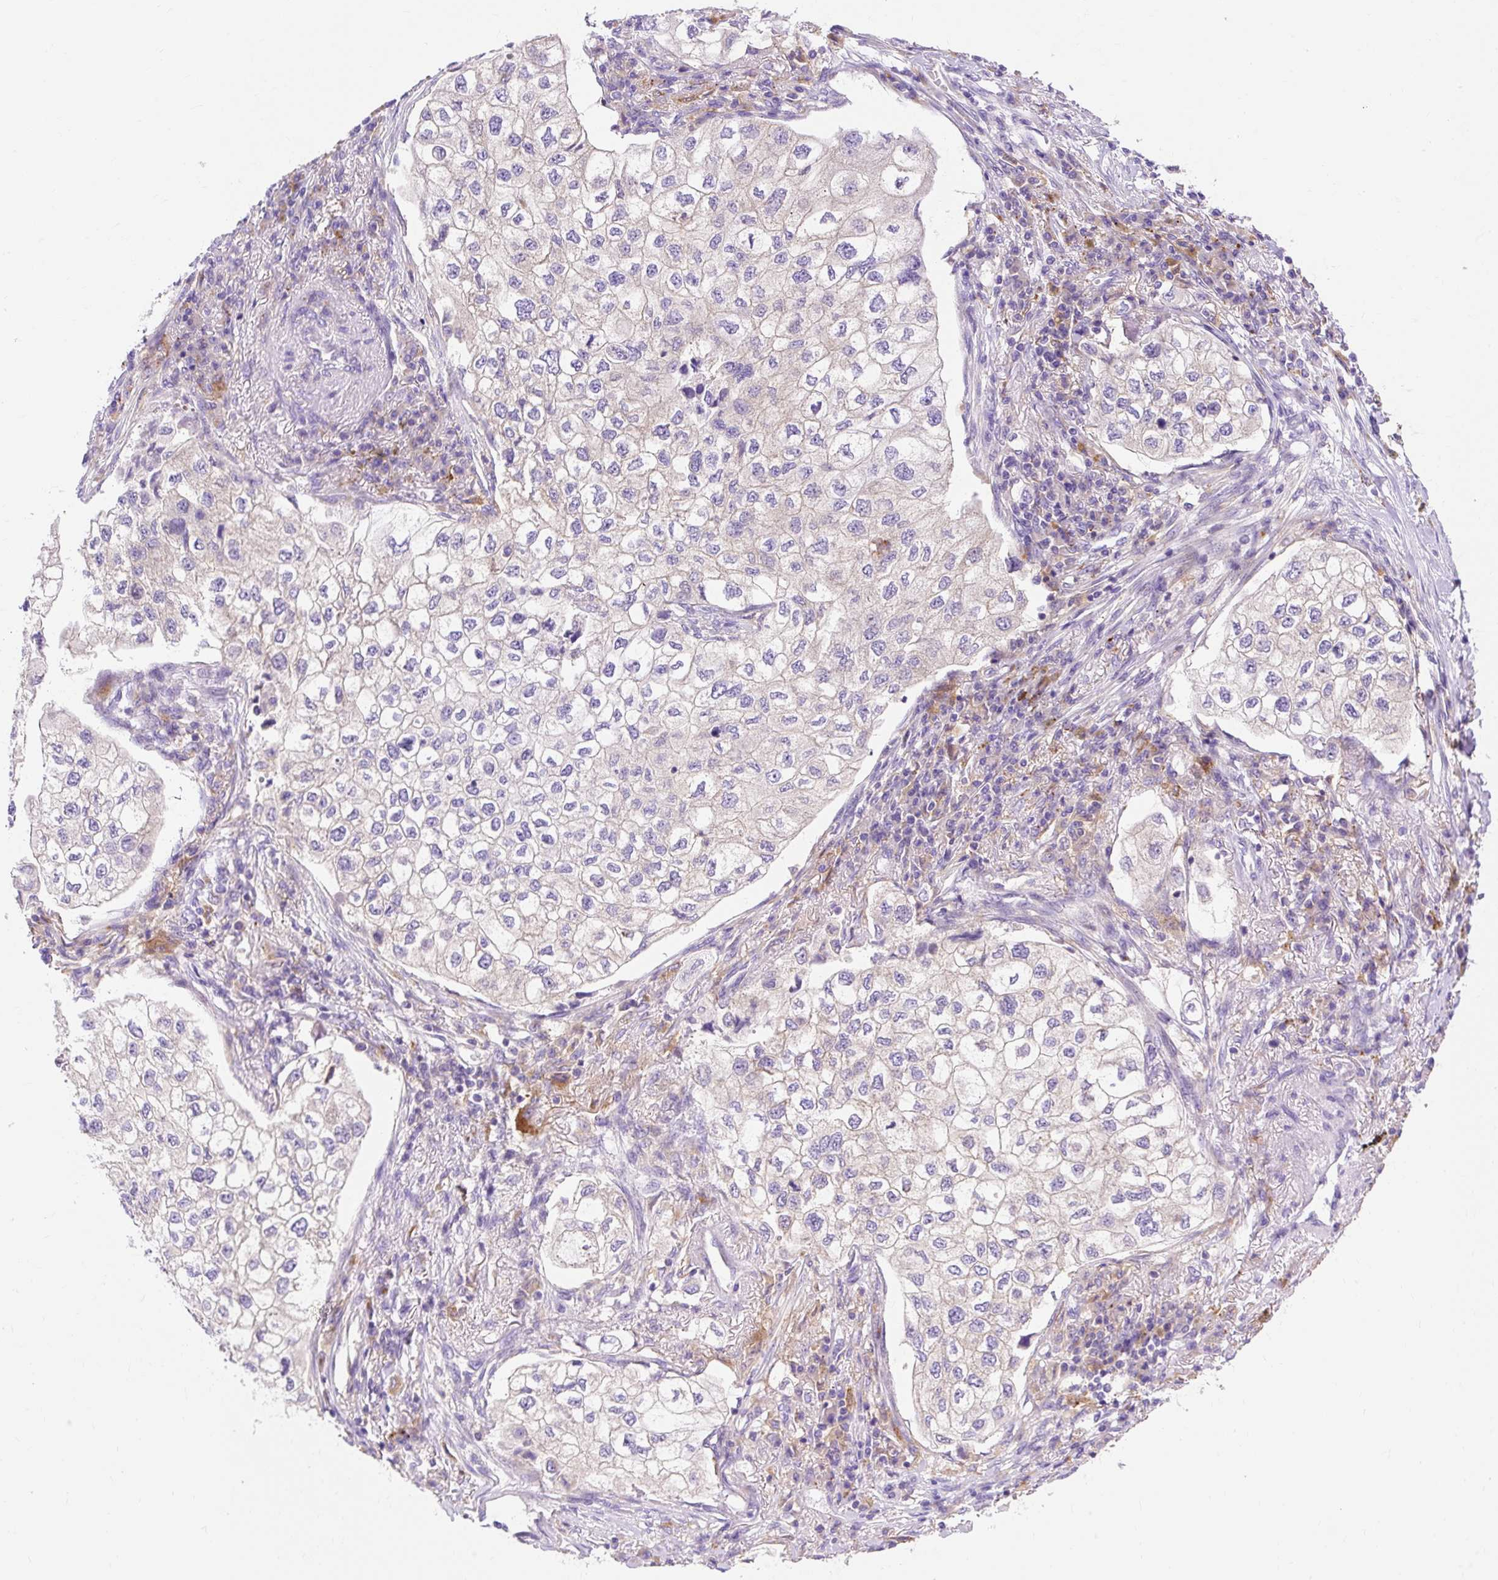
{"staining": {"intensity": "negative", "quantity": "none", "location": "none"}, "tissue": "lung cancer", "cell_type": "Tumor cells", "image_type": "cancer", "snomed": [{"axis": "morphology", "description": "Adenocarcinoma, NOS"}, {"axis": "topography", "description": "Lung"}], "caption": "A photomicrograph of adenocarcinoma (lung) stained for a protein demonstrates no brown staining in tumor cells.", "gene": "OR4K15", "patient": {"sex": "male", "age": 63}}